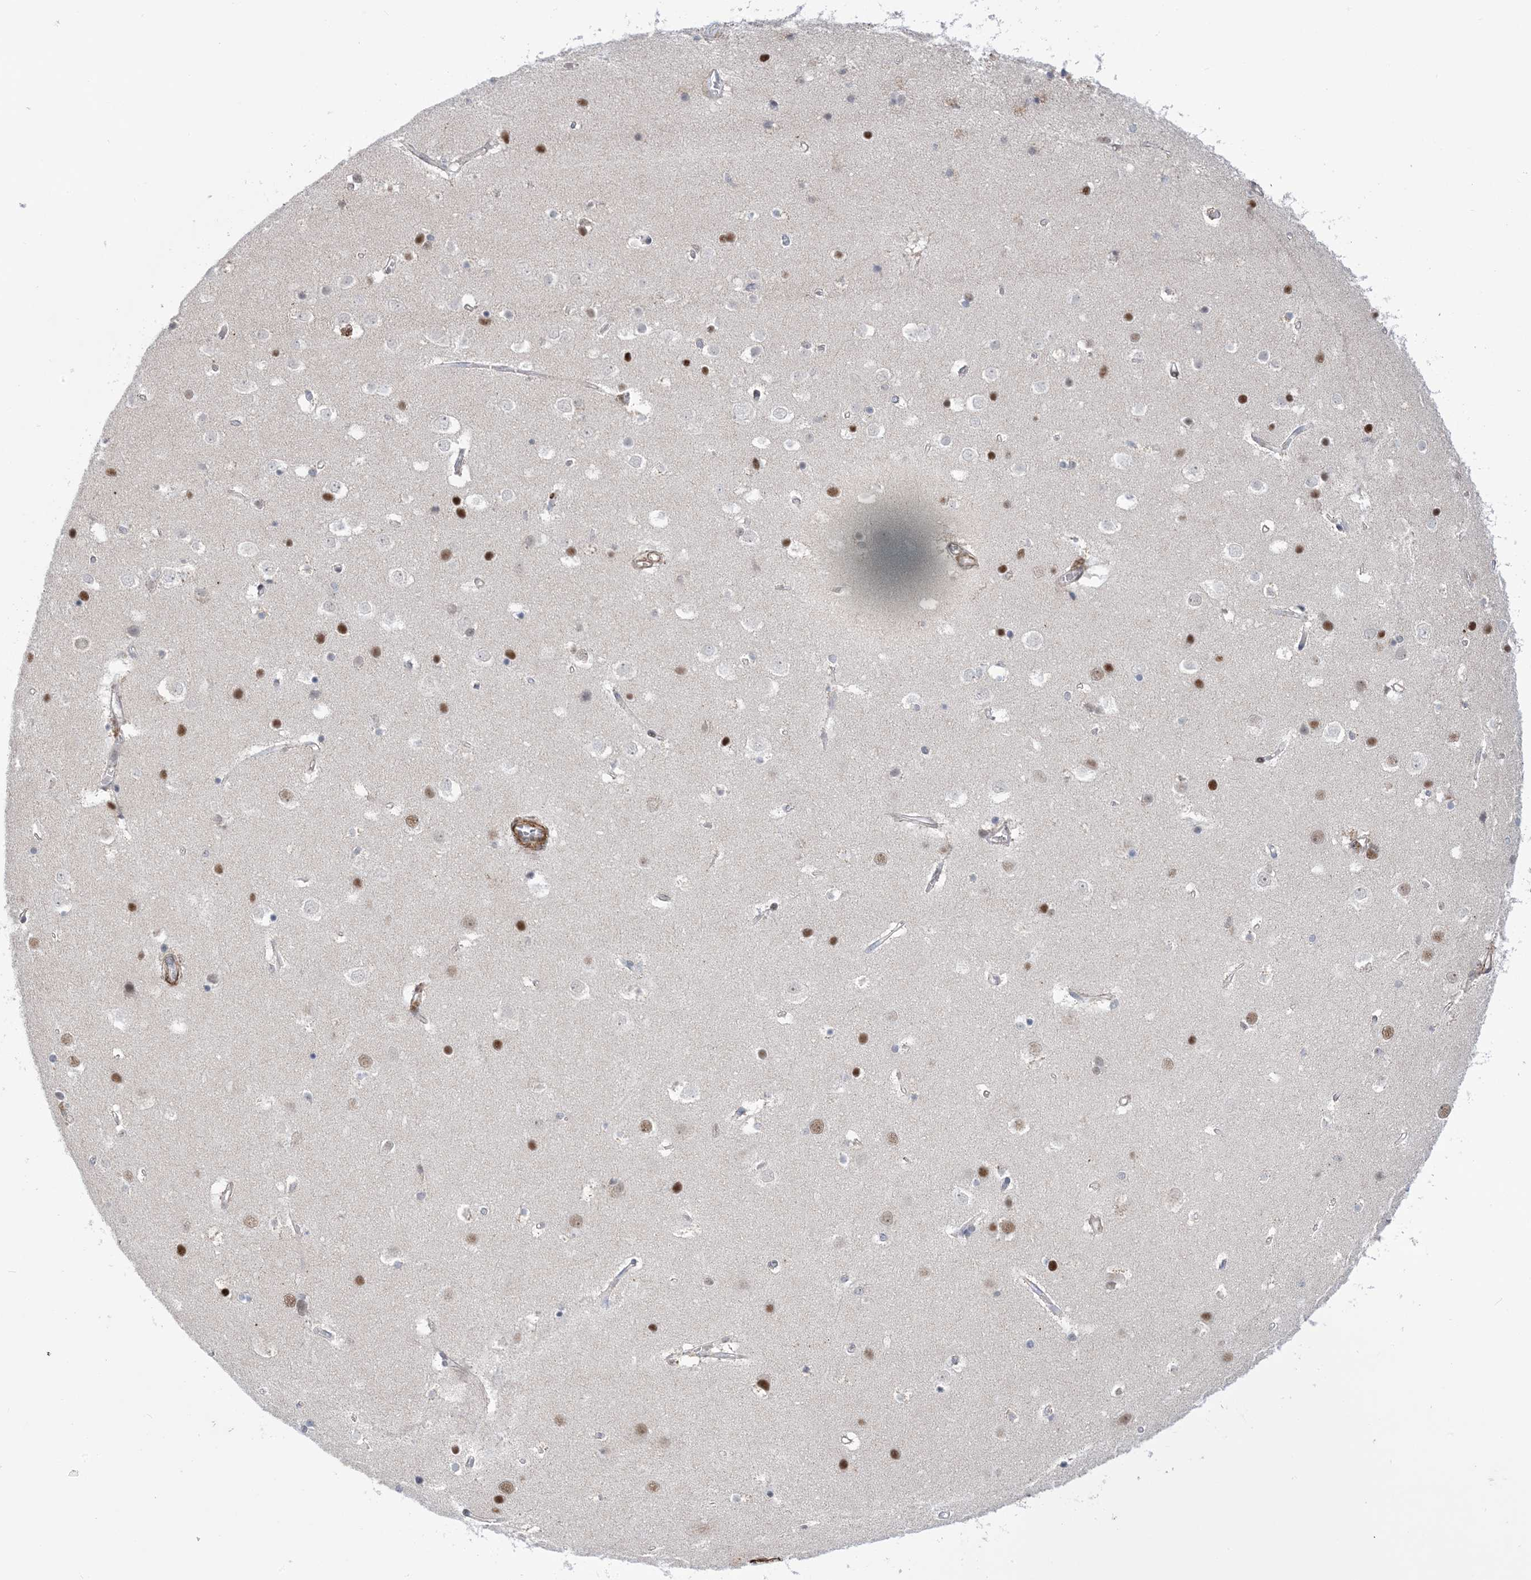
{"staining": {"intensity": "negative", "quantity": "none", "location": "none"}, "tissue": "cerebral cortex", "cell_type": "Endothelial cells", "image_type": "normal", "snomed": [{"axis": "morphology", "description": "Normal tissue, NOS"}, {"axis": "topography", "description": "Cerebral cortex"}], "caption": "This is a histopathology image of immunohistochemistry staining of benign cerebral cortex, which shows no staining in endothelial cells.", "gene": "ZNF8", "patient": {"sex": "male", "age": 54}}